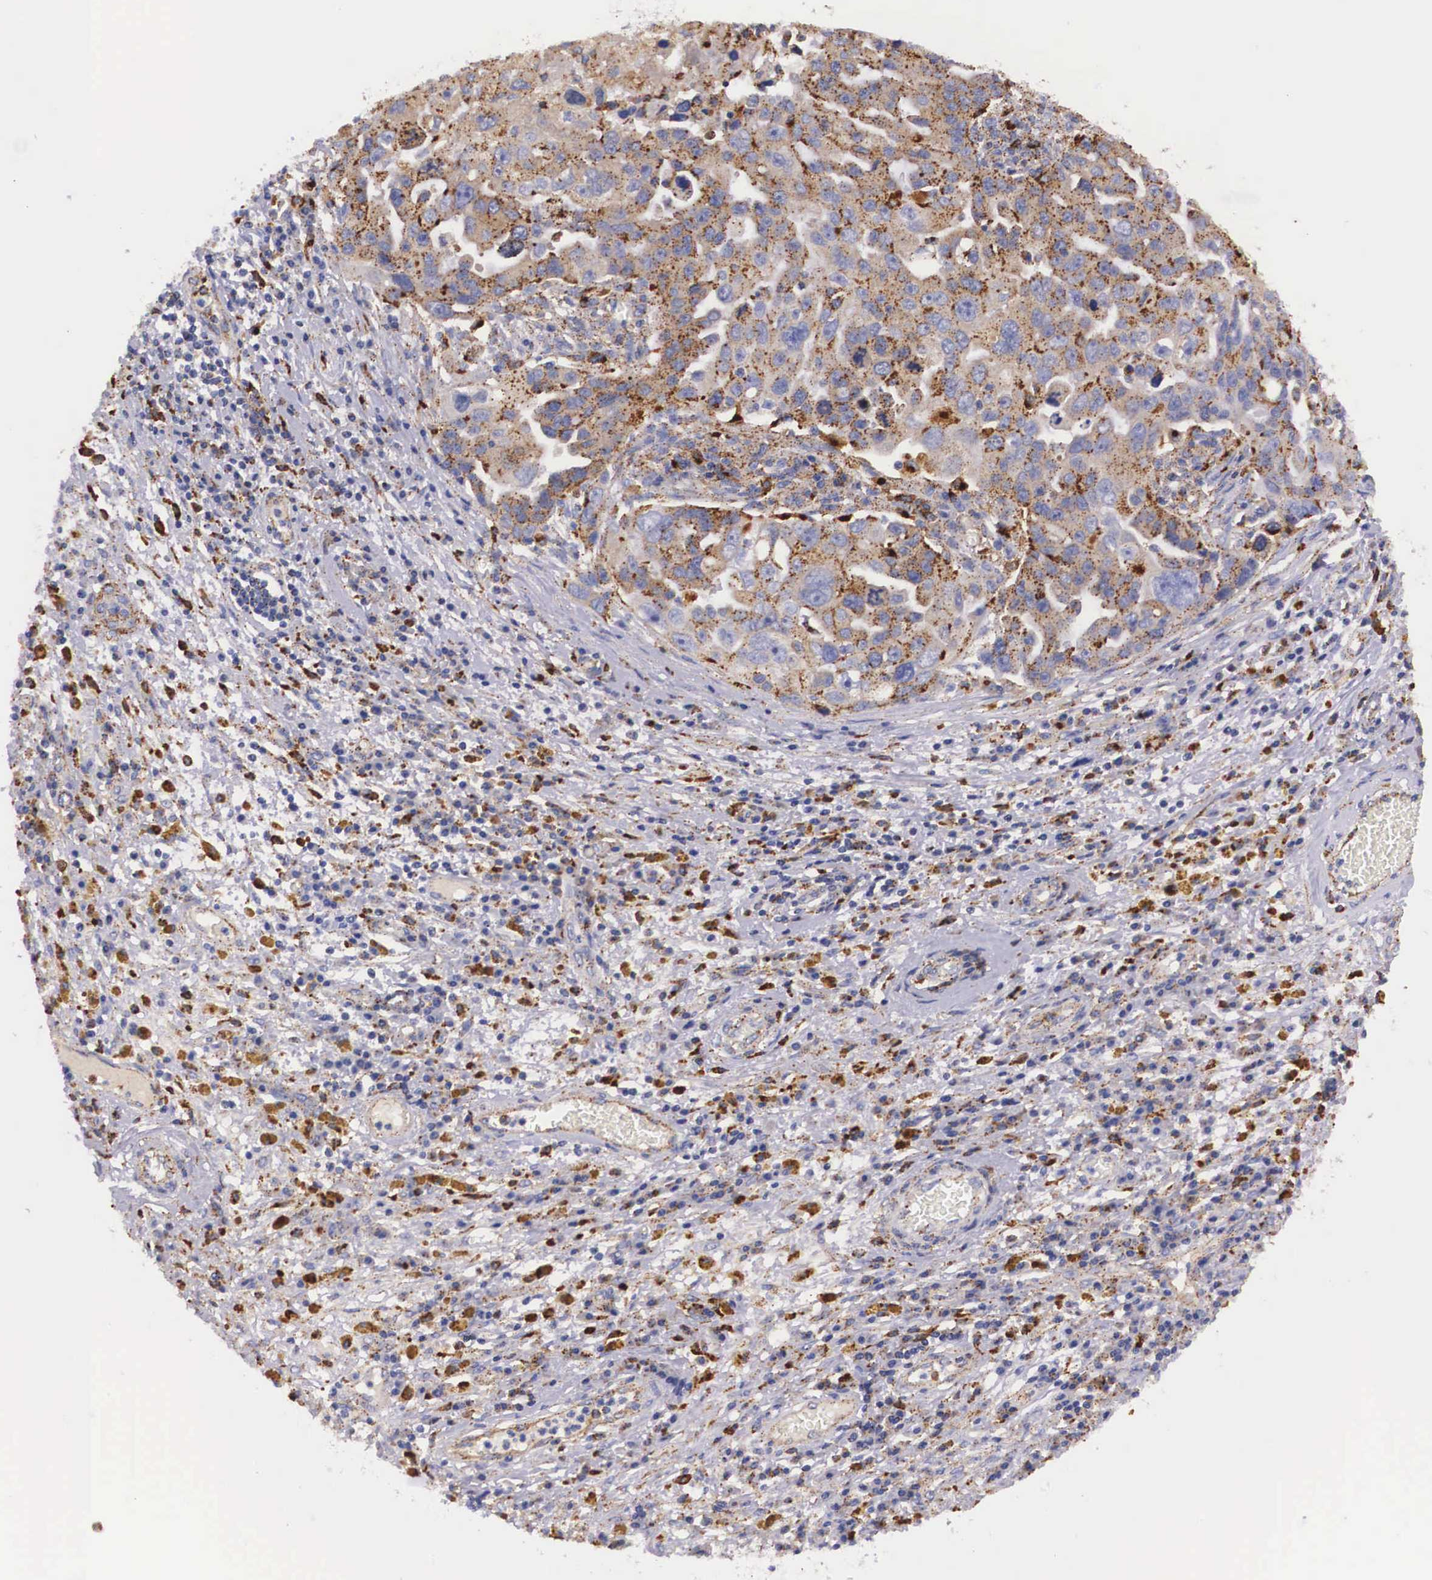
{"staining": {"intensity": "moderate", "quantity": ">75%", "location": "cytoplasmic/membranous"}, "tissue": "ovarian cancer", "cell_type": "Tumor cells", "image_type": "cancer", "snomed": [{"axis": "morphology", "description": "Carcinoma, endometroid"}, {"axis": "topography", "description": "Ovary"}], "caption": "Tumor cells demonstrate medium levels of moderate cytoplasmic/membranous positivity in about >75% of cells in ovarian endometroid carcinoma. The staining was performed using DAB to visualize the protein expression in brown, while the nuclei were stained in blue with hematoxylin (Magnification: 20x).", "gene": "NAGA", "patient": {"sex": "female", "age": 75}}